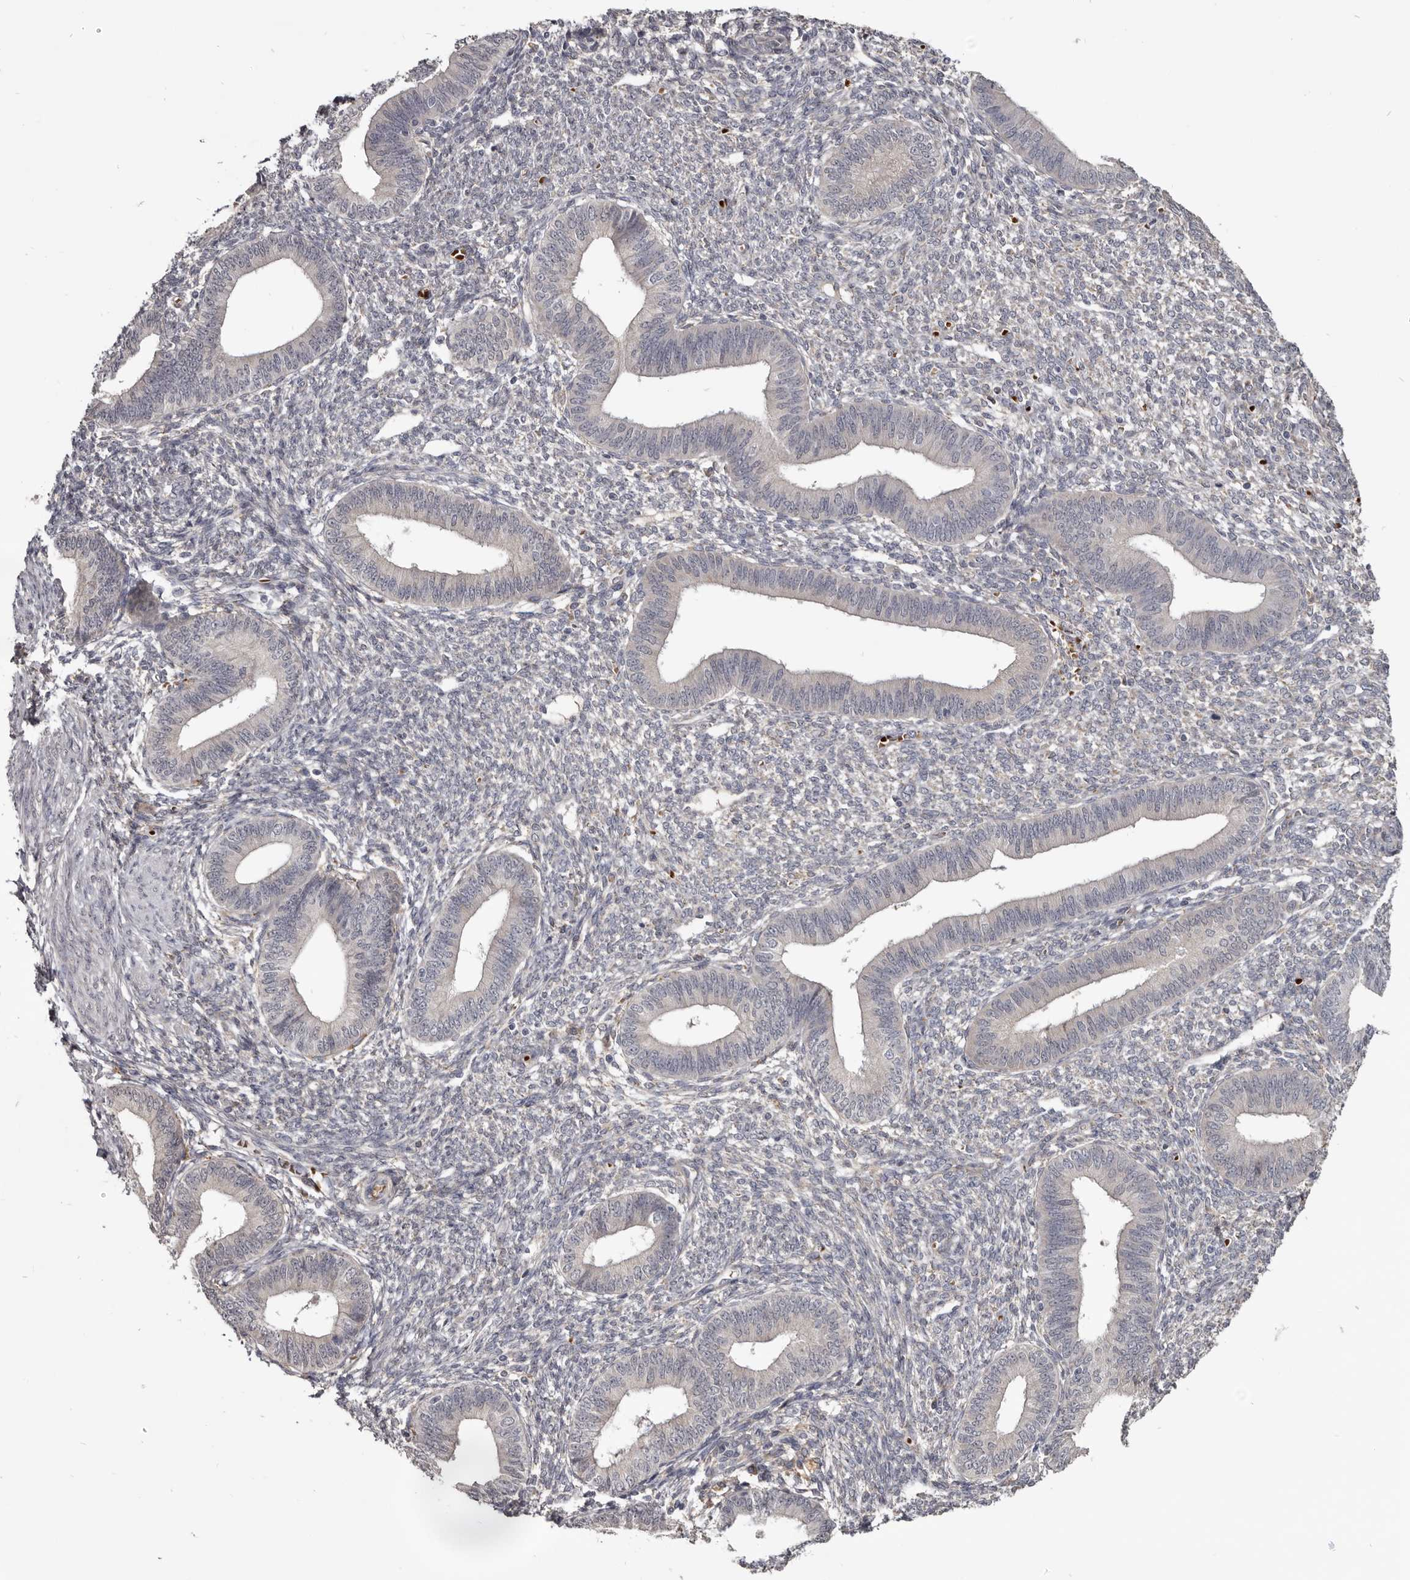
{"staining": {"intensity": "negative", "quantity": "none", "location": "none"}, "tissue": "endometrium", "cell_type": "Cells in endometrial stroma", "image_type": "normal", "snomed": [{"axis": "morphology", "description": "Normal tissue, NOS"}, {"axis": "topography", "description": "Endometrium"}], "caption": "DAB immunohistochemical staining of benign human endometrium displays no significant expression in cells in endometrial stroma. Nuclei are stained in blue.", "gene": "NENF", "patient": {"sex": "female", "age": 46}}